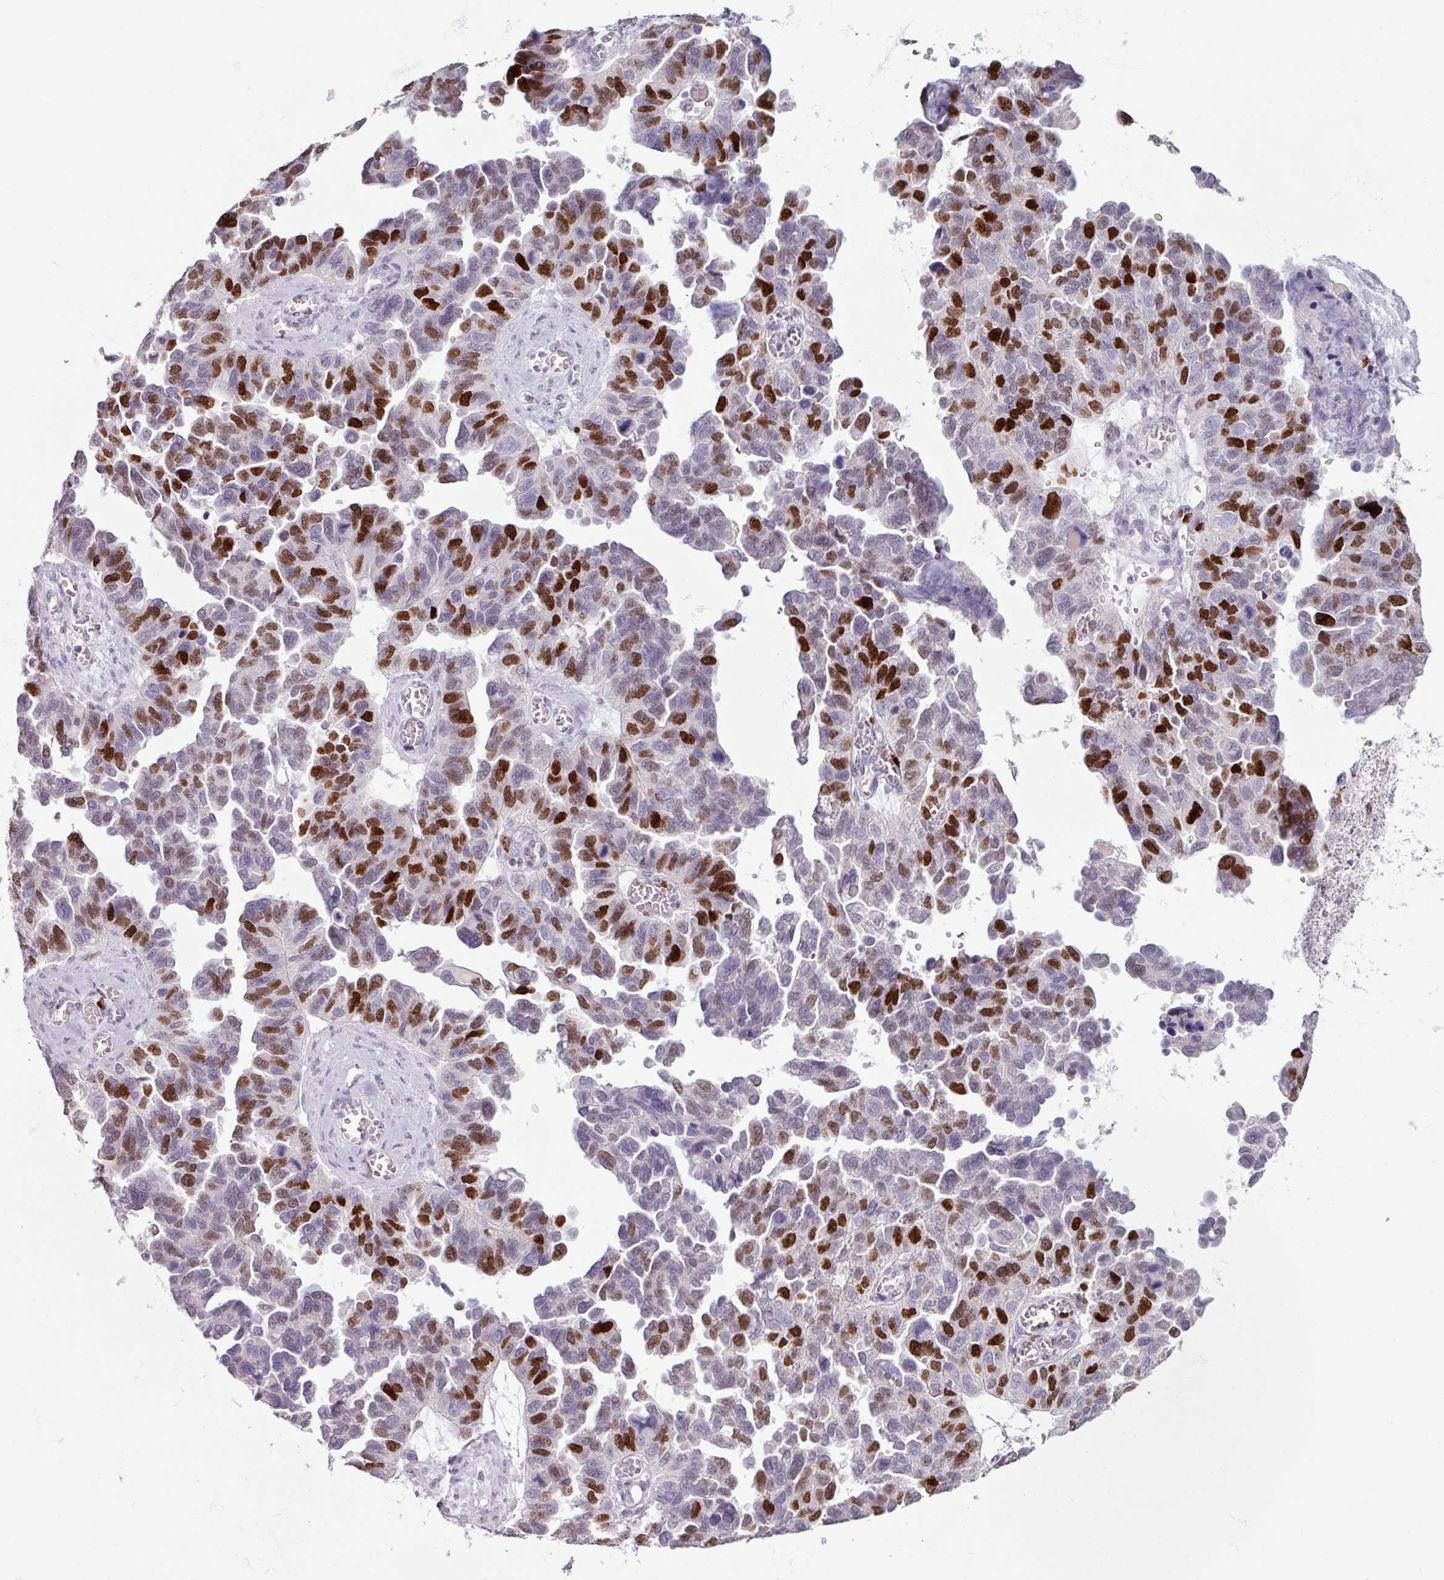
{"staining": {"intensity": "strong", "quantity": "25%-75%", "location": "nuclear"}, "tissue": "ovarian cancer", "cell_type": "Tumor cells", "image_type": "cancer", "snomed": [{"axis": "morphology", "description": "Cystadenocarcinoma, serous, NOS"}, {"axis": "topography", "description": "Ovary"}], "caption": "The micrograph demonstrates staining of serous cystadenocarcinoma (ovarian), revealing strong nuclear protein expression (brown color) within tumor cells.", "gene": "ATAD2", "patient": {"sex": "female", "age": 64}}